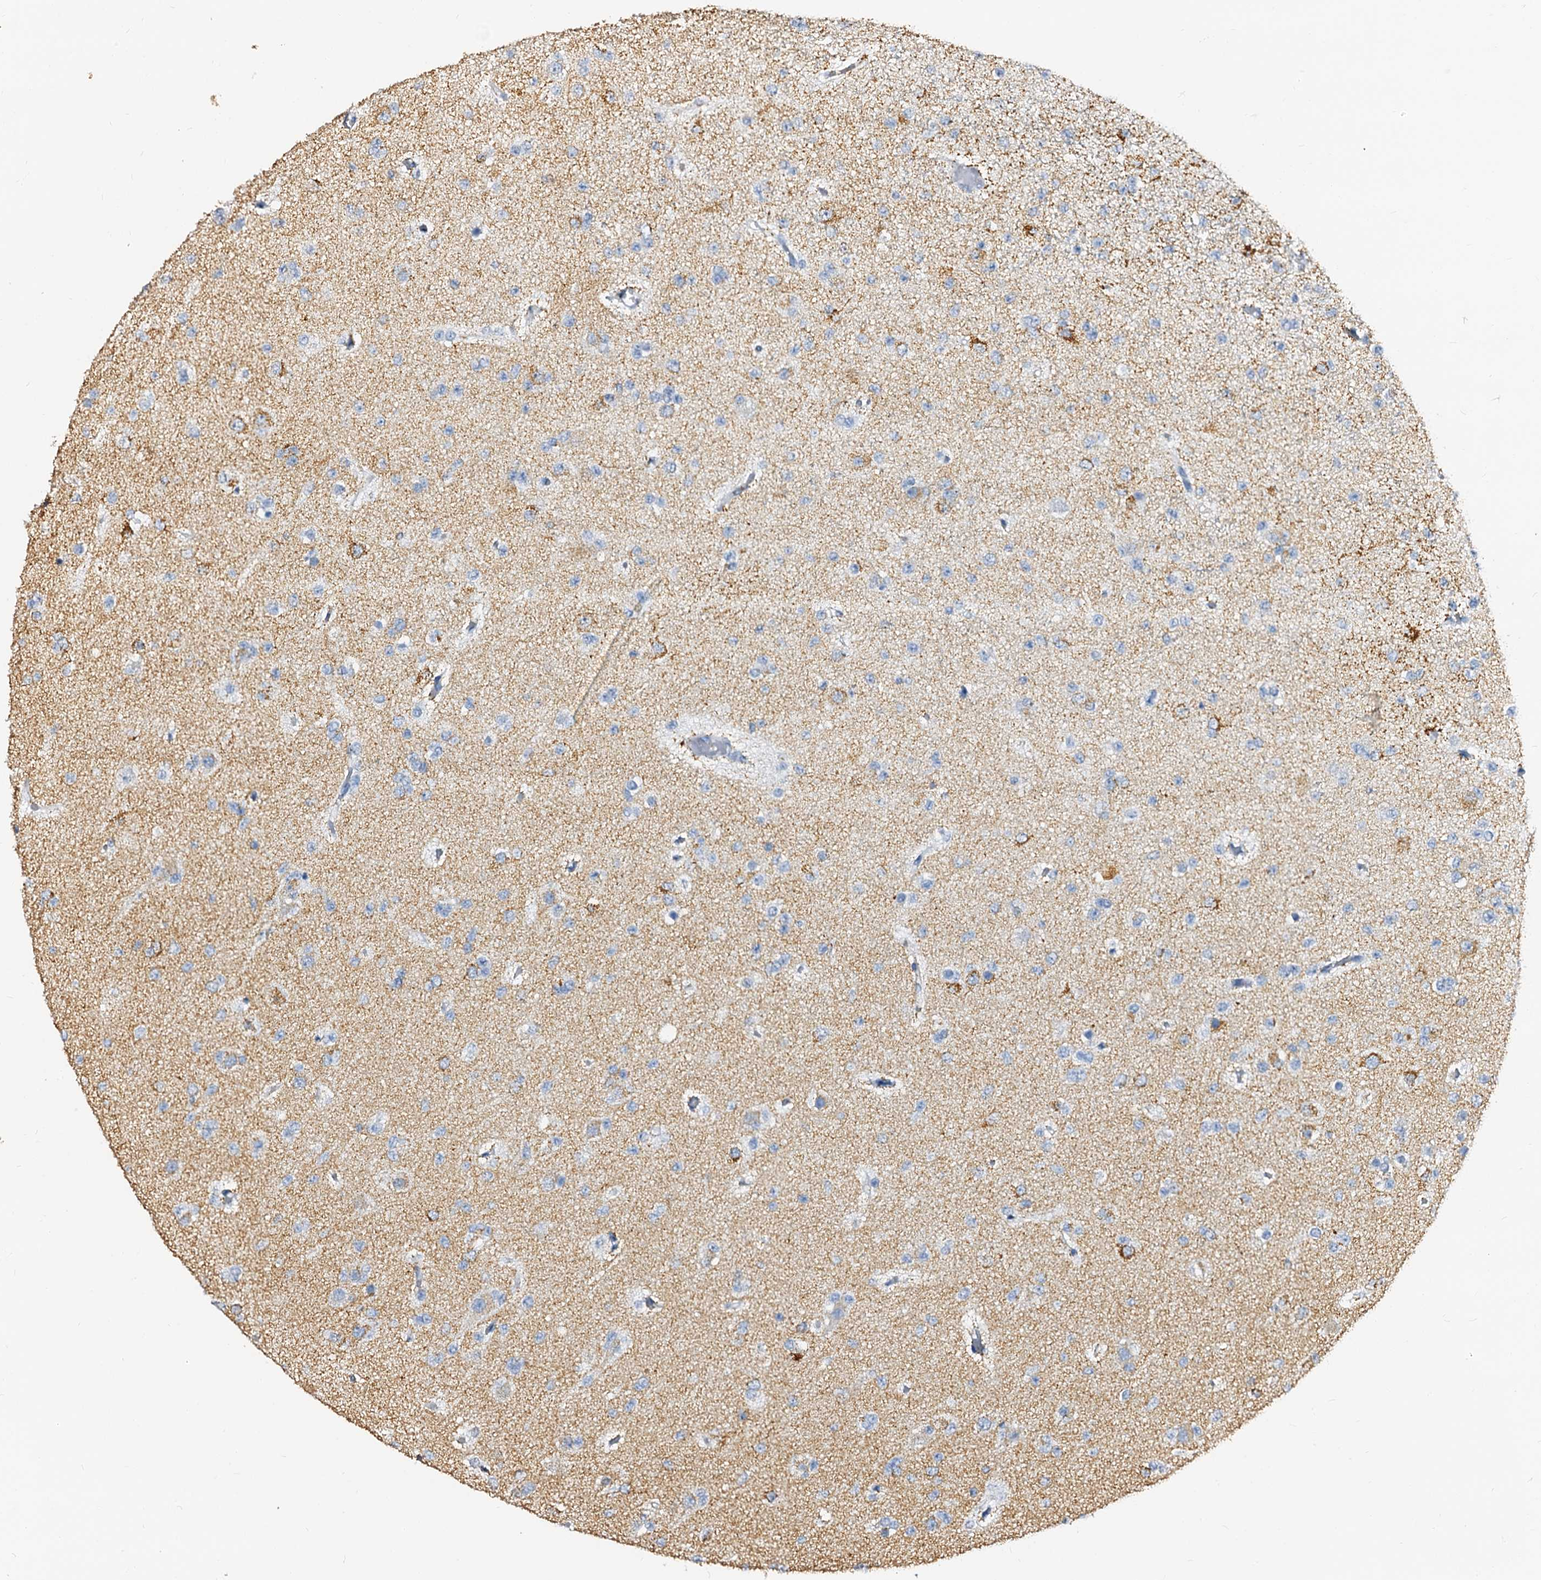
{"staining": {"intensity": "strong", "quantity": "<25%", "location": "cytoplasmic/membranous"}, "tissue": "glioma", "cell_type": "Tumor cells", "image_type": "cancer", "snomed": [{"axis": "morphology", "description": "Glioma, malignant, Low grade"}, {"axis": "topography", "description": "Brain"}], "caption": "Human low-grade glioma (malignant) stained with a brown dye demonstrates strong cytoplasmic/membranous positive positivity in about <25% of tumor cells.", "gene": "MAOB", "patient": {"sex": "female", "age": 22}}